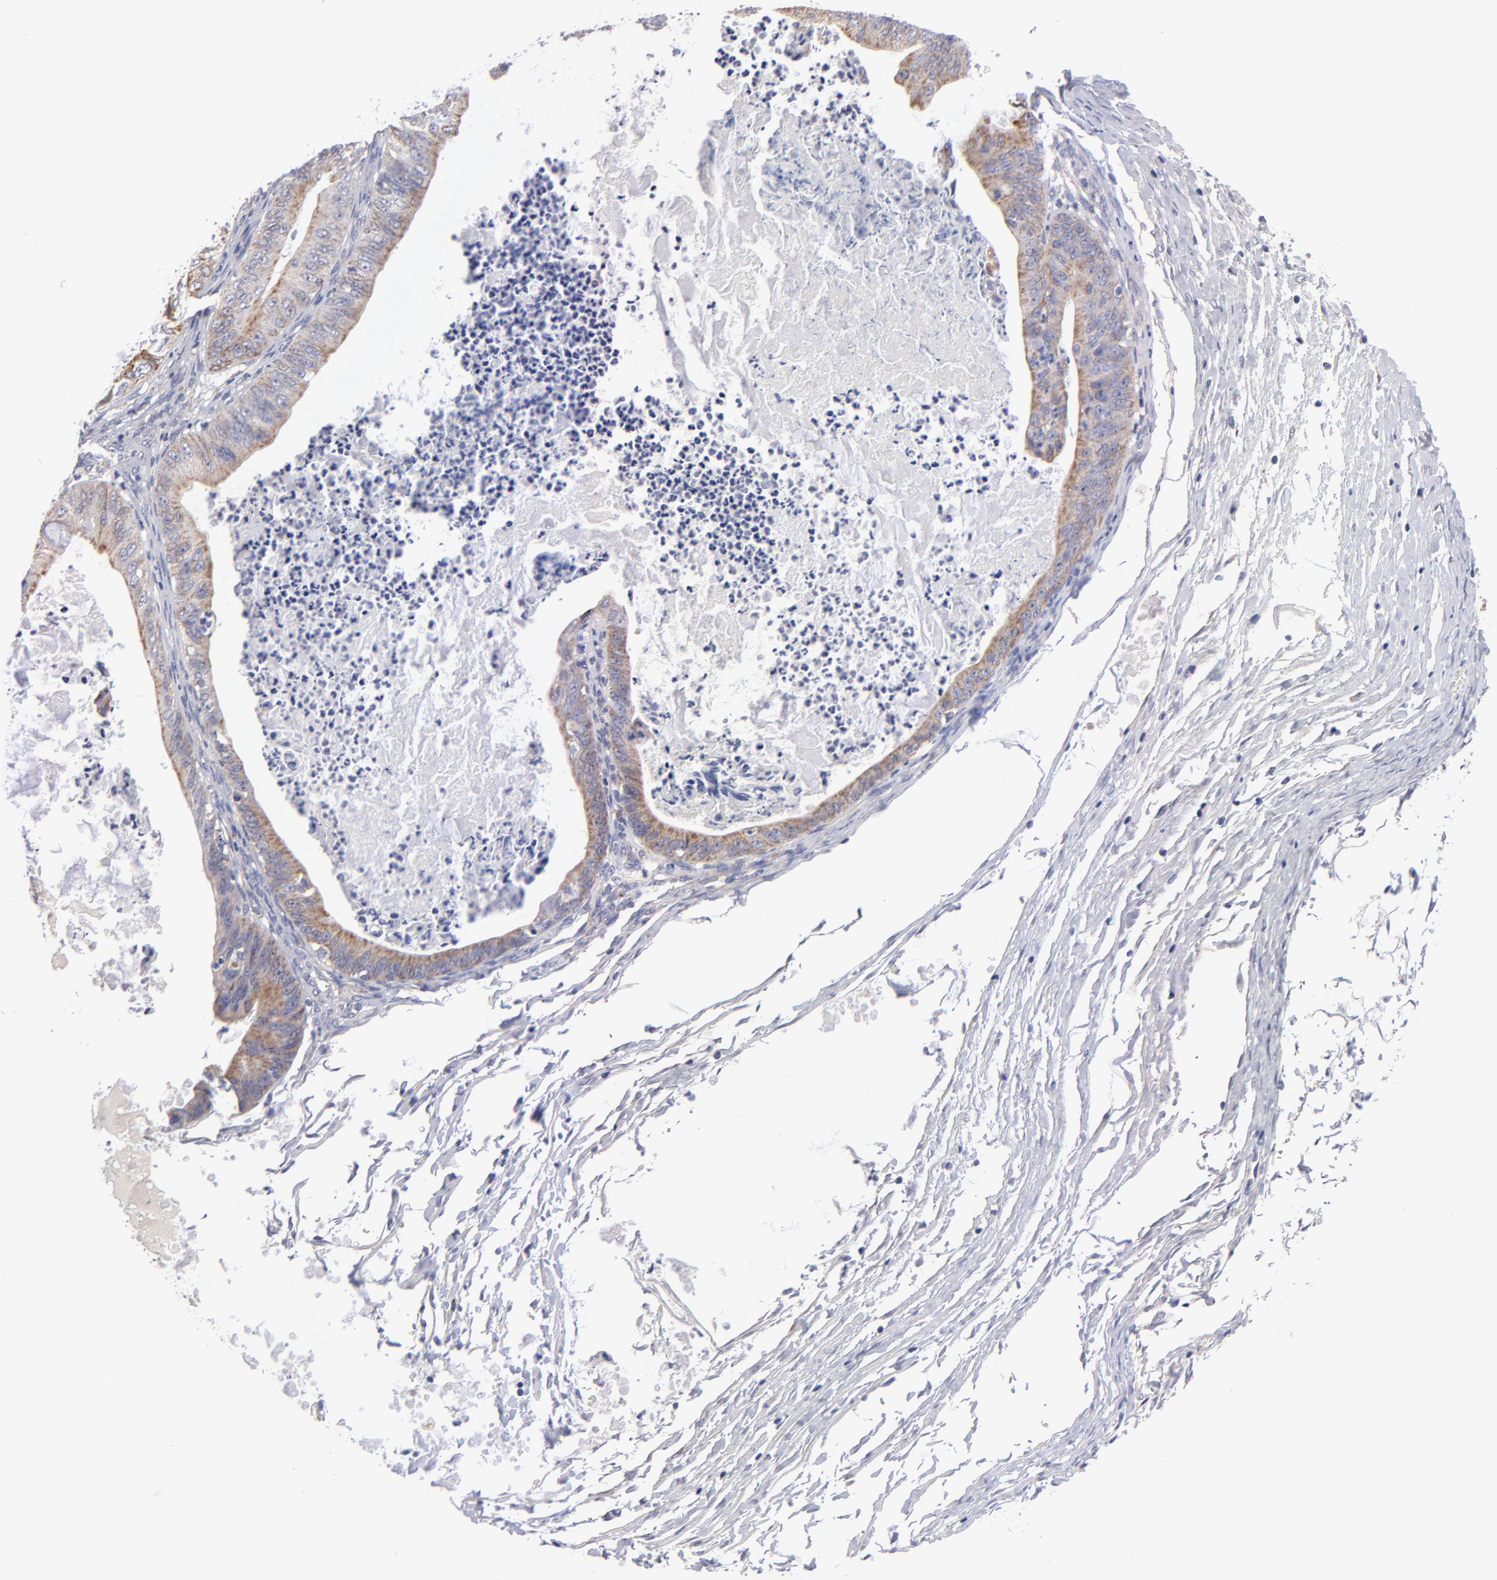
{"staining": {"intensity": "weak", "quantity": ">75%", "location": "cytoplasmic/membranous"}, "tissue": "ovarian cancer", "cell_type": "Tumor cells", "image_type": "cancer", "snomed": [{"axis": "morphology", "description": "Cystadenocarcinoma, mucinous, NOS"}, {"axis": "topography", "description": "Ovary"}], "caption": "Human ovarian mucinous cystadenocarcinoma stained with a protein marker reveals weak staining in tumor cells.", "gene": "HCCS", "patient": {"sex": "female", "age": 37}}